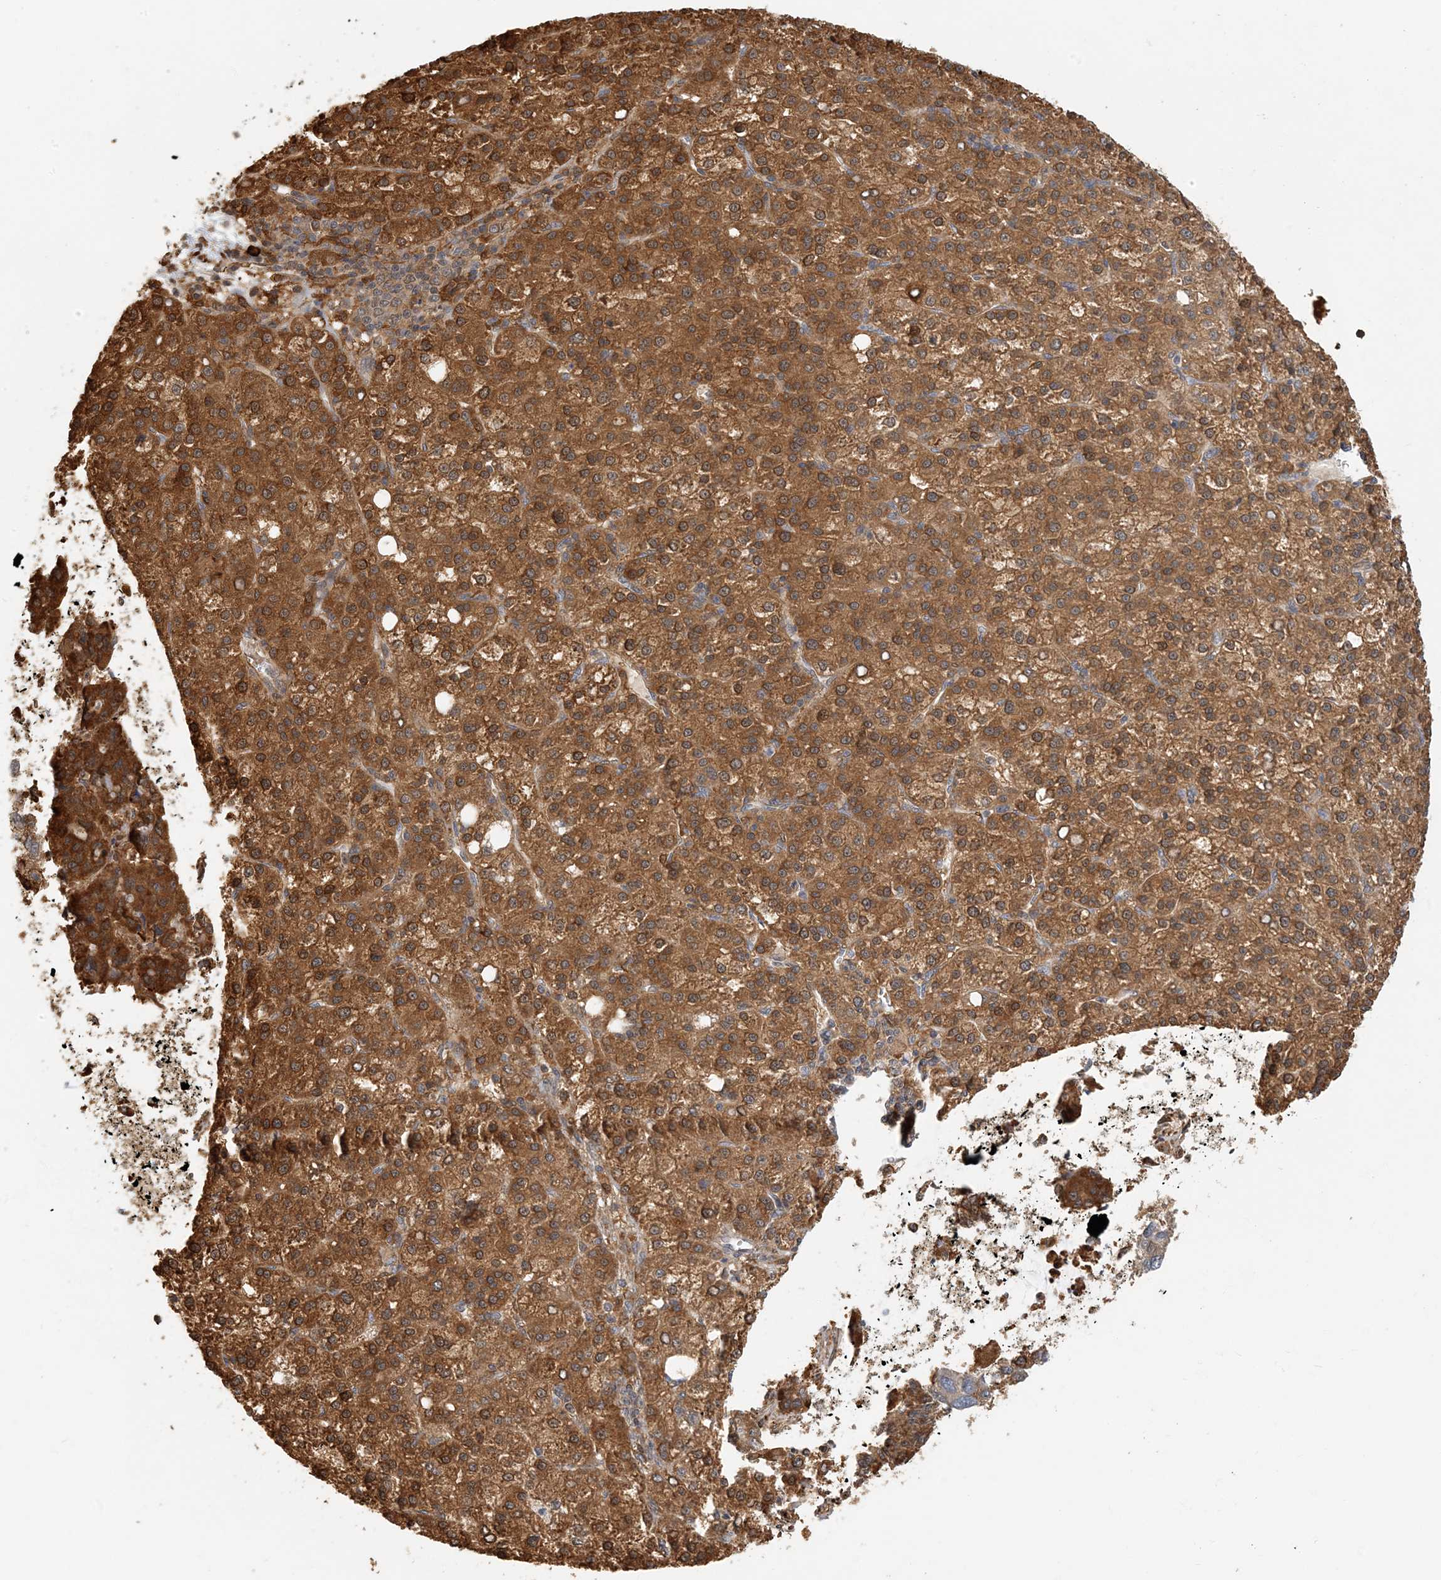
{"staining": {"intensity": "strong", "quantity": ">75%", "location": "cytoplasmic/membranous"}, "tissue": "liver cancer", "cell_type": "Tumor cells", "image_type": "cancer", "snomed": [{"axis": "morphology", "description": "Carcinoma, Hepatocellular, NOS"}, {"axis": "topography", "description": "Liver"}], "caption": "Hepatocellular carcinoma (liver) stained for a protein (brown) shows strong cytoplasmic/membranous positive staining in approximately >75% of tumor cells.", "gene": "HNMT", "patient": {"sex": "female", "age": 58}}